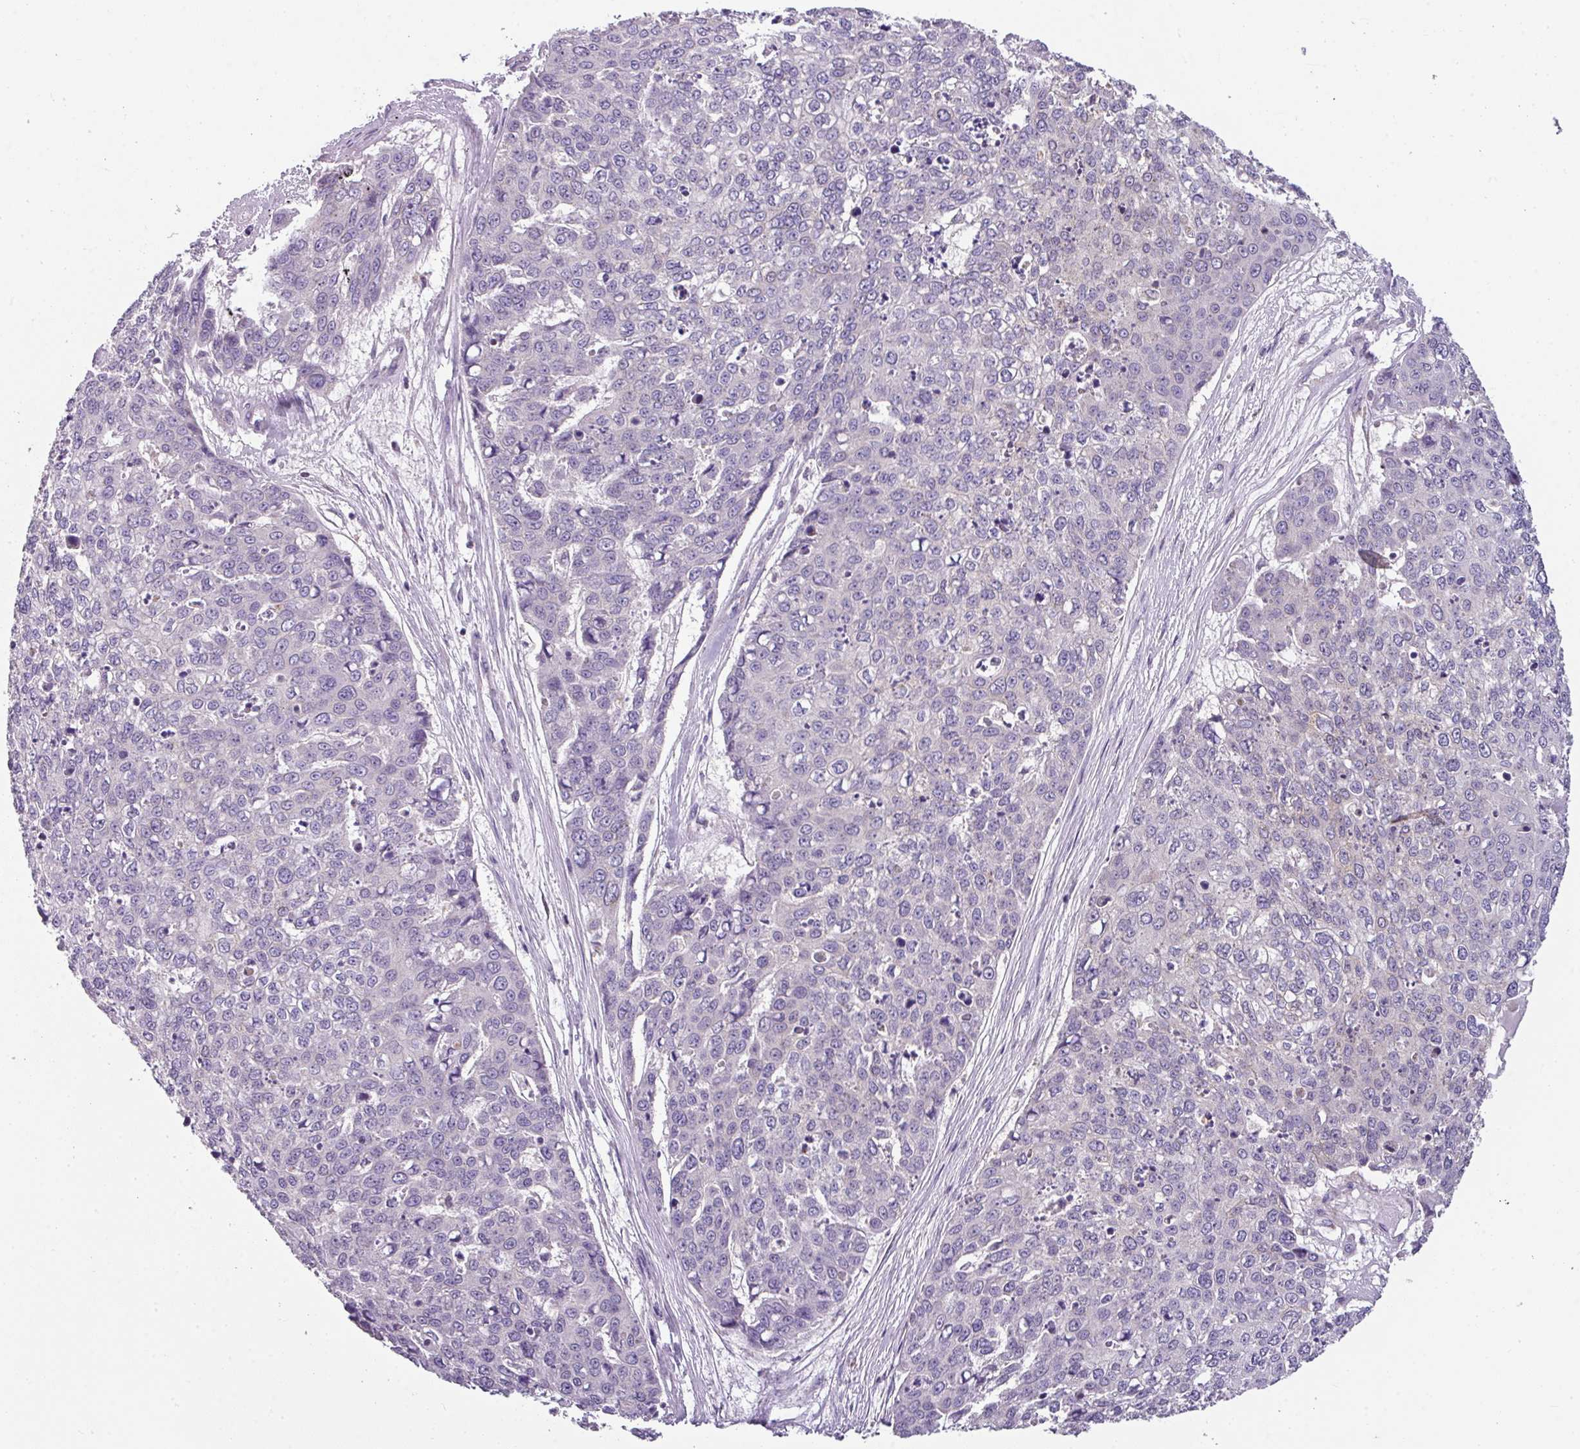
{"staining": {"intensity": "negative", "quantity": "none", "location": "none"}, "tissue": "skin cancer", "cell_type": "Tumor cells", "image_type": "cancer", "snomed": [{"axis": "morphology", "description": "Squamous cell carcinoma, NOS"}, {"axis": "topography", "description": "Skin"}], "caption": "The immunohistochemistry histopathology image has no significant positivity in tumor cells of skin squamous cell carcinoma tissue.", "gene": "PALS2", "patient": {"sex": "female", "age": 44}}